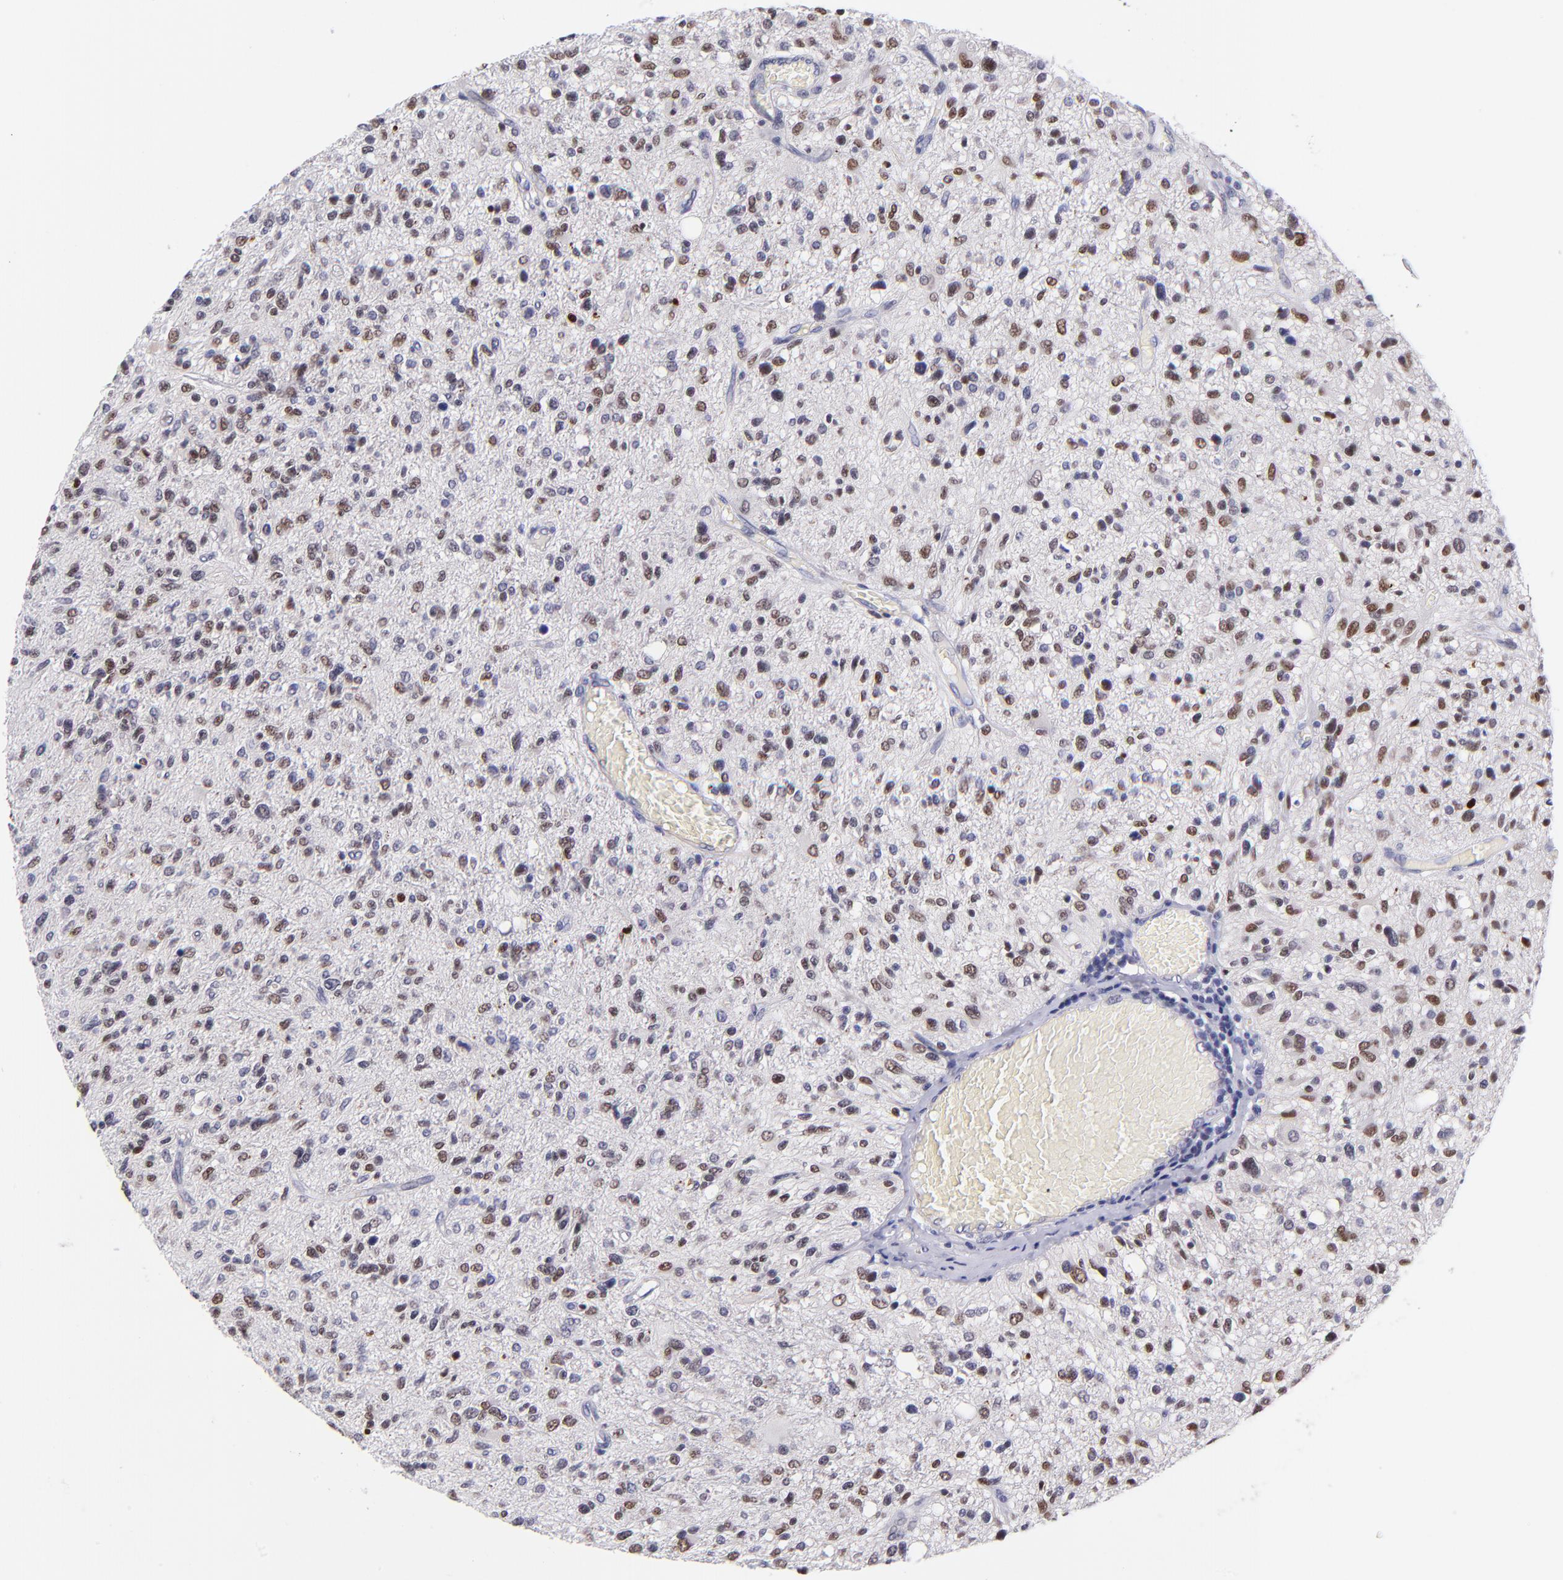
{"staining": {"intensity": "moderate", "quantity": "25%-75%", "location": "nuclear"}, "tissue": "glioma", "cell_type": "Tumor cells", "image_type": "cancer", "snomed": [{"axis": "morphology", "description": "Glioma, malignant, High grade"}, {"axis": "topography", "description": "Cerebral cortex"}], "caption": "Protein analysis of glioma tissue demonstrates moderate nuclear staining in about 25%-75% of tumor cells.", "gene": "SOX6", "patient": {"sex": "male", "age": 76}}